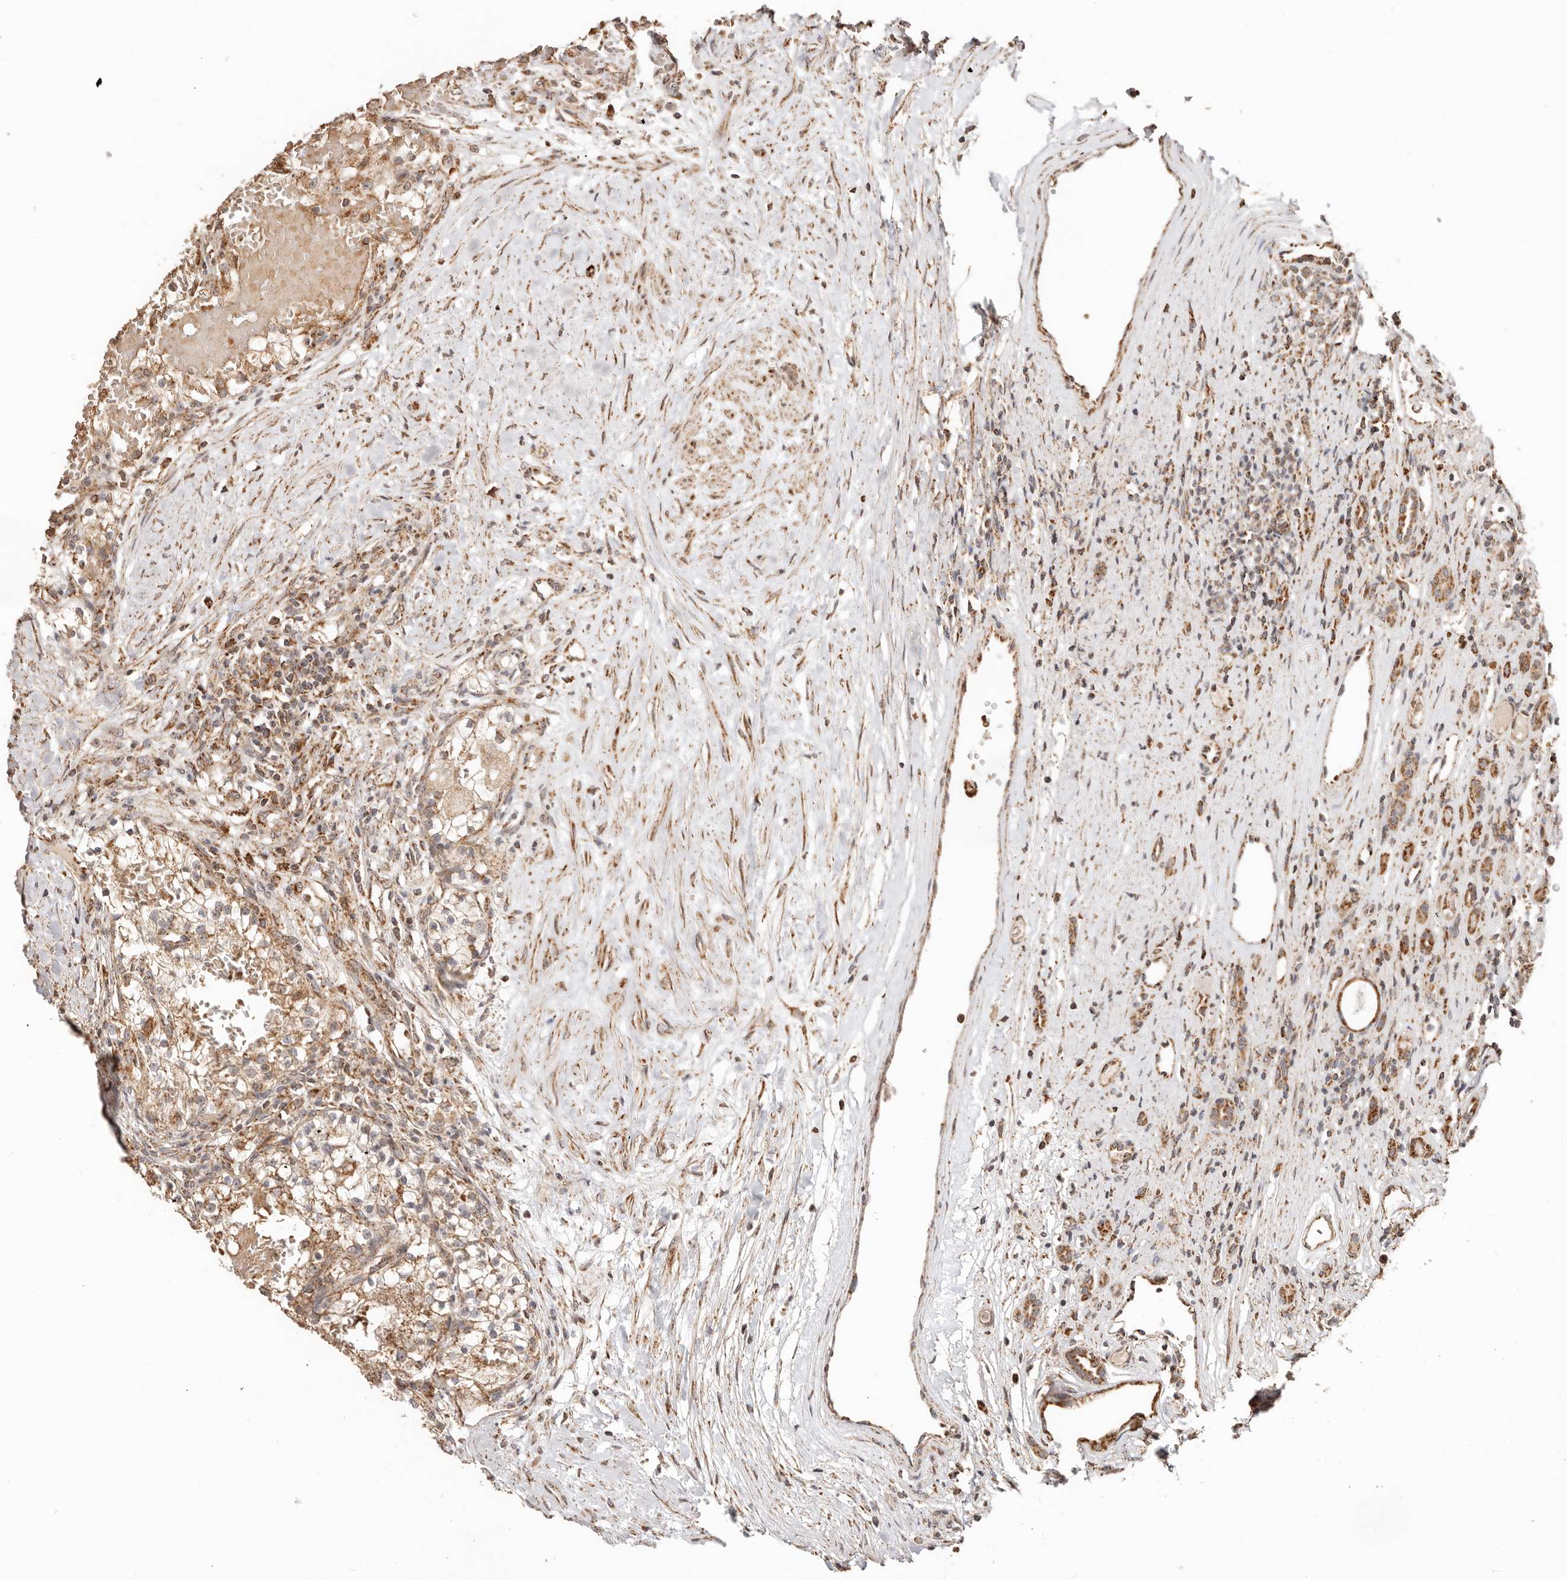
{"staining": {"intensity": "strong", "quantity": ">75%", "location": "cytoplasmic/membranous"}, "tissue": "renal cancer", "cell_type": "Tumor cells", "image_type": "cancer", "snomed": [{"axis": "morphology", "description": "Normal tissue, NOS"}, {"axis": "morphology", "description": "Adenocarcinoma, NOS"}, {"axis": "topography", "description": "Kidney"}], "caption": "Strong cytoplasmic/membranous expression for a protein is seen in approximately >75% of tumor cells of adenocarcinoma (renal) using IHC.", "gene": "NDUFB11", "patient": {"sex": "male", "age": 68}}